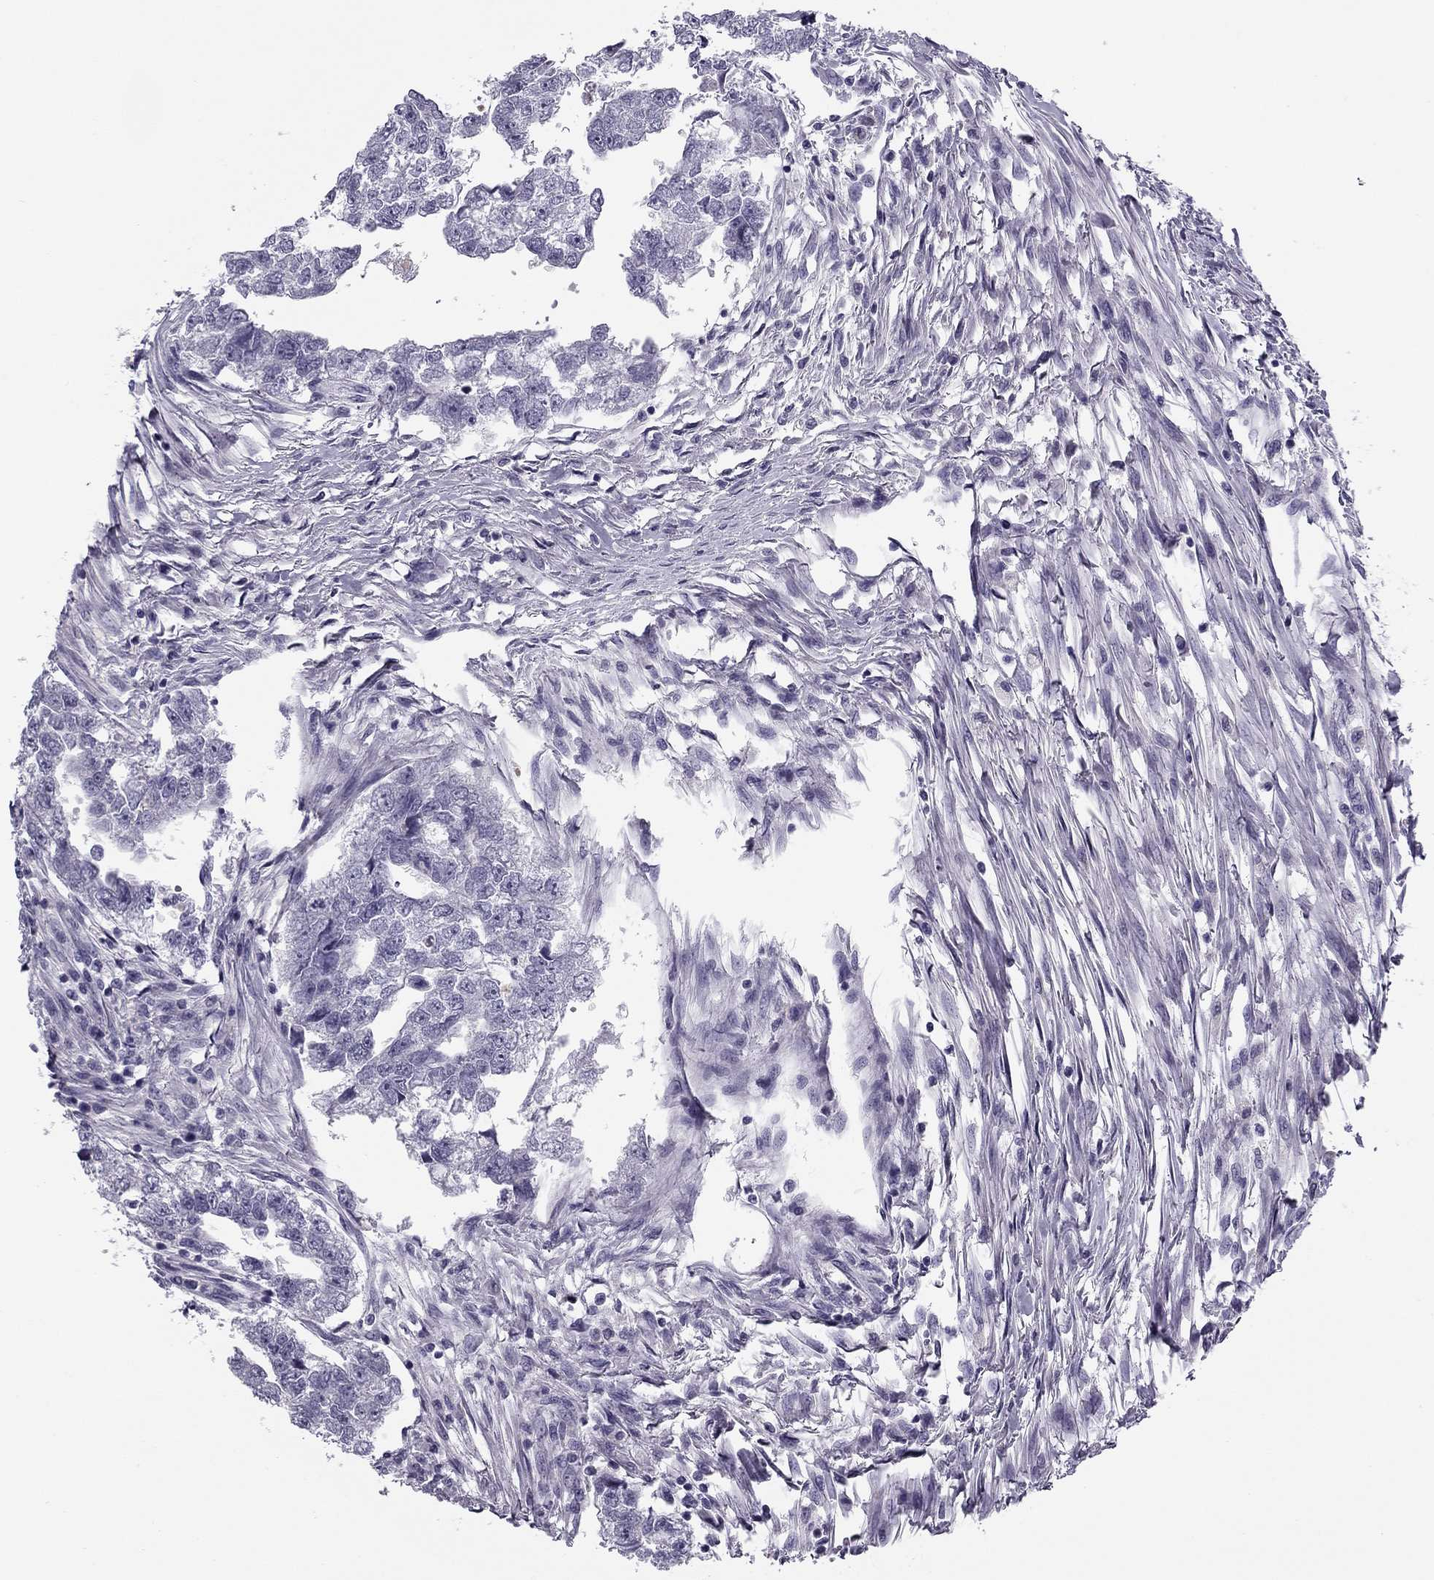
{"staining": {"intensity": "negative", "quantity": "none", "location": "none"}, "tissue": "testis cancer", "cell_type": "Tumor cells", "image_type": "cancer", "snomed": [{"axis": "morphology", "description": "Carcinoma, Embryonal, NOS"}, {"axis": "morphology", "description": "Teratoma, malignant, NOS"}, {"axis": "topography", "description": "Testis"}], "caption": "Immunohistochemical staining of embryonal carcinoma (testis) exhibits no significant staining in tumor cells. (DAB IHC with hematoxylin counter stain).", "gene": "MC5R", "patient": {"sex": "male", "age": 44}}